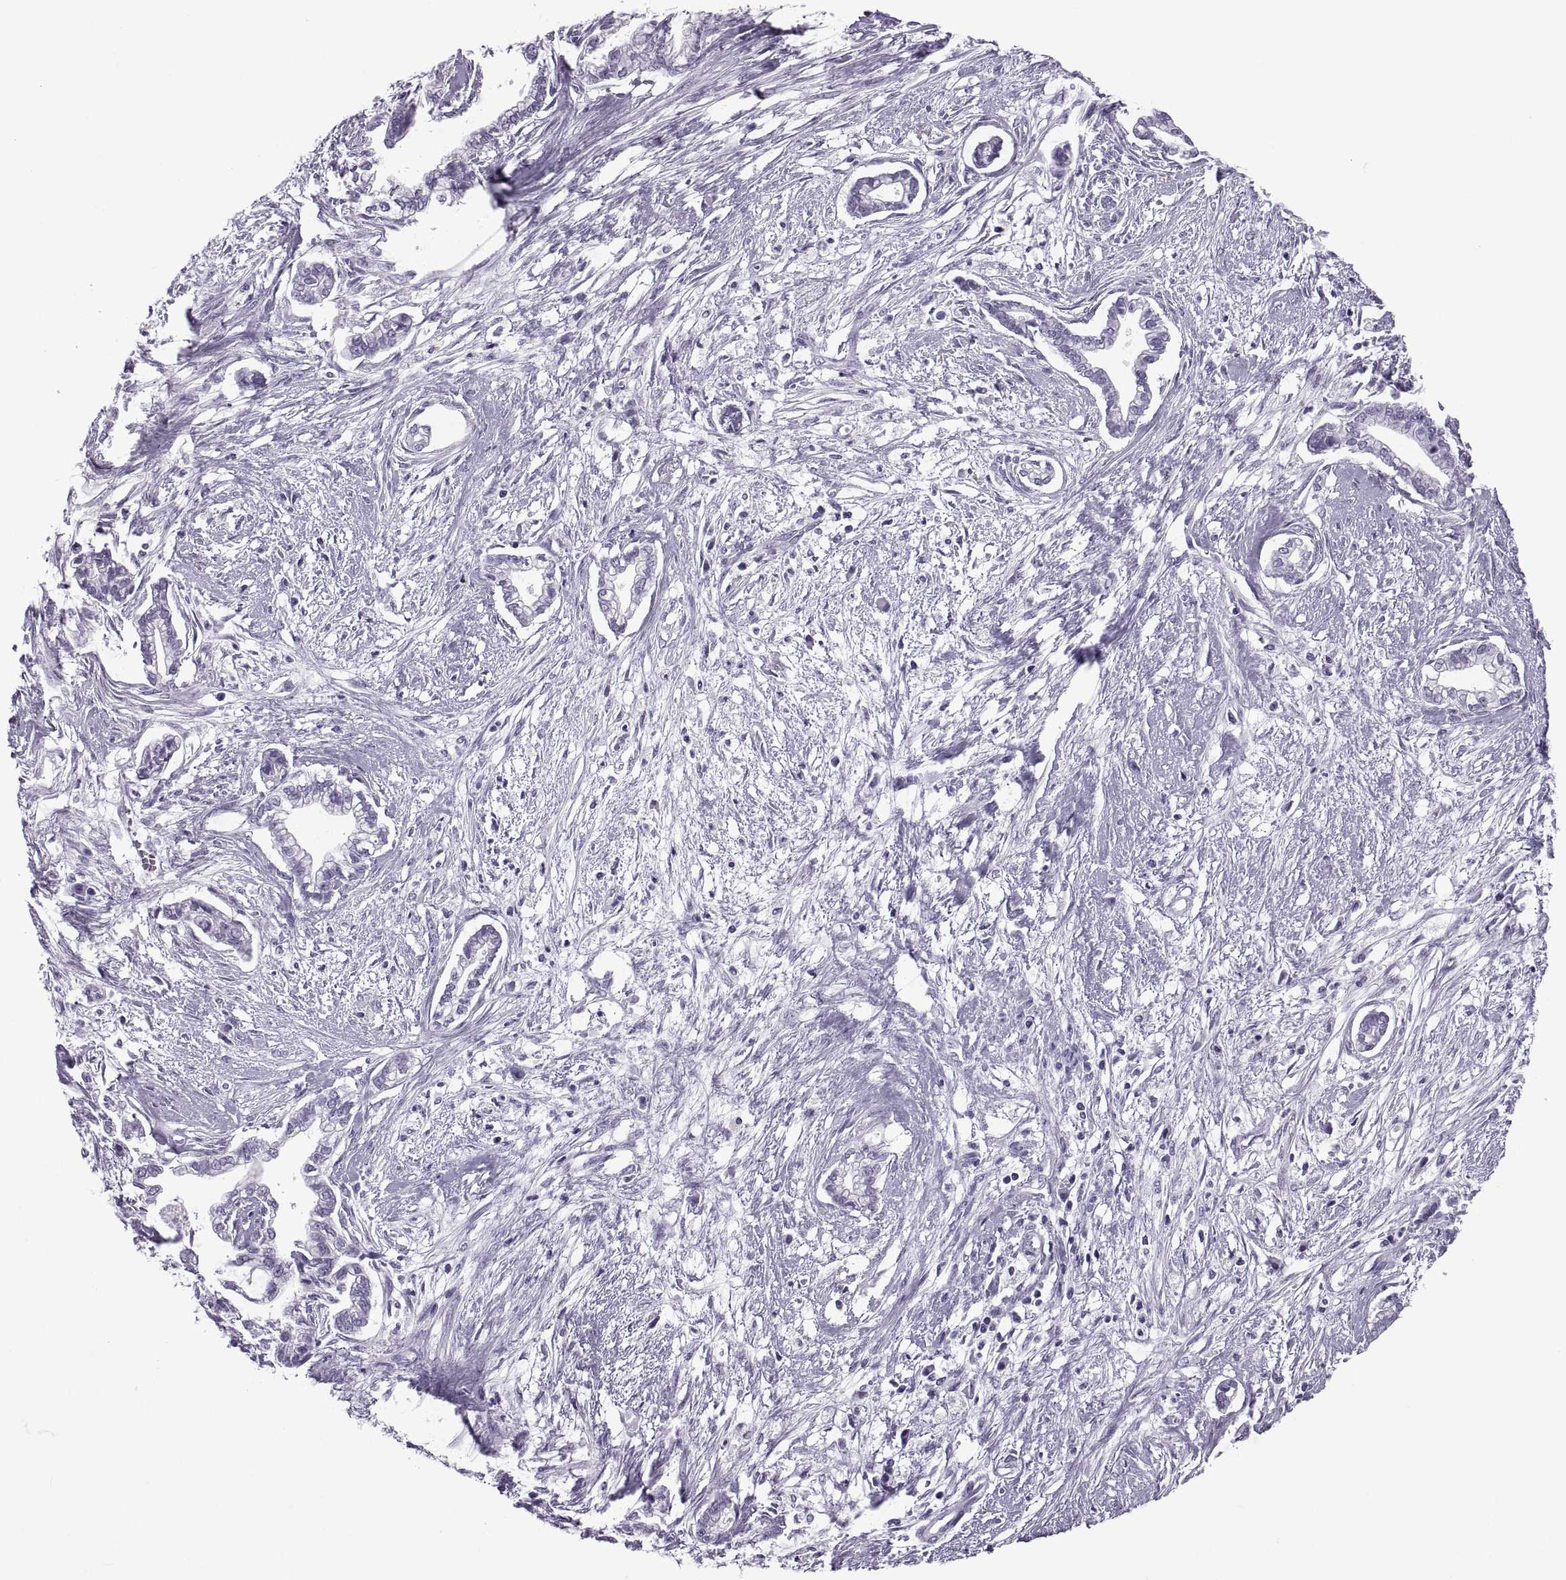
{"staining": {"intensity": "negative", "quantity": "none", "location": "none"}, "tissue": "cervical cancer", "cell_type": "Tumor cells", "image_type": "cancer", "snomed": [{"axis": "morphology", "description": "Adenocarcinoma, NOS"}, {"axis": "topography", "description": "Cervix"}], "caption": "Tumor cells show no significant expression in cervical adenocarcinoma.", "gene": "FAM24A", "patient": {"sex": "female", "age": 62}}